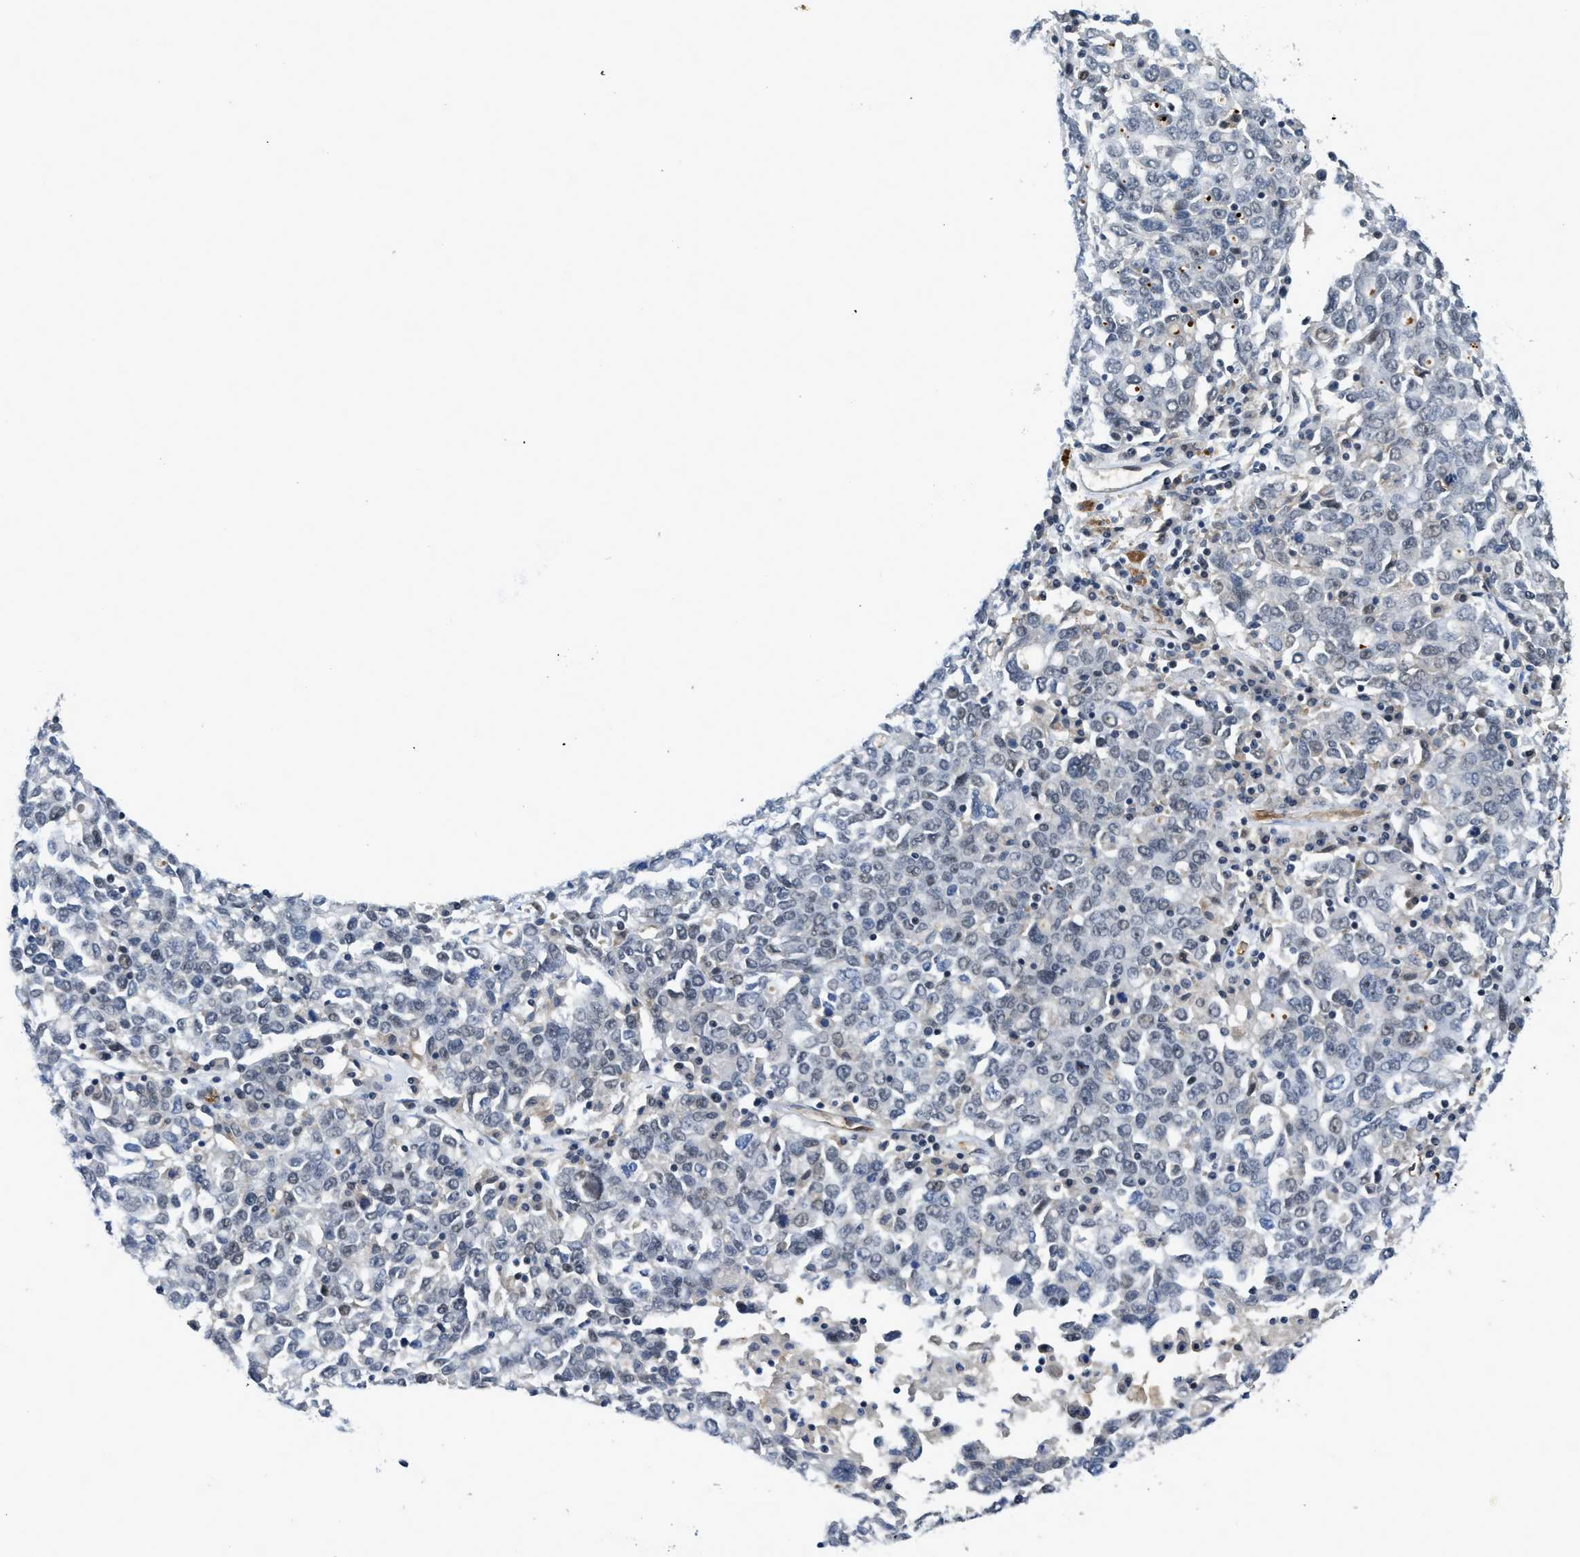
{"staining": {"intensity": "negative", "quantity": "none", "location": "none"}, "tissue": "ovarian cancer", "cell_type": "Tumor cells", "image_type": "cancer", "snomed": [{"axis": "morphology", "description": "Carcinoma, endometroid"}, {"axis": "topography", "description": "Ovary"}], "caption": "Ovarian endometroid carcinoma was stained to show a protein in brown. There is no significant staining in tumor cells.", "gene": "SLCO2A1", "patient": {"sex": "female", "age": 62}}